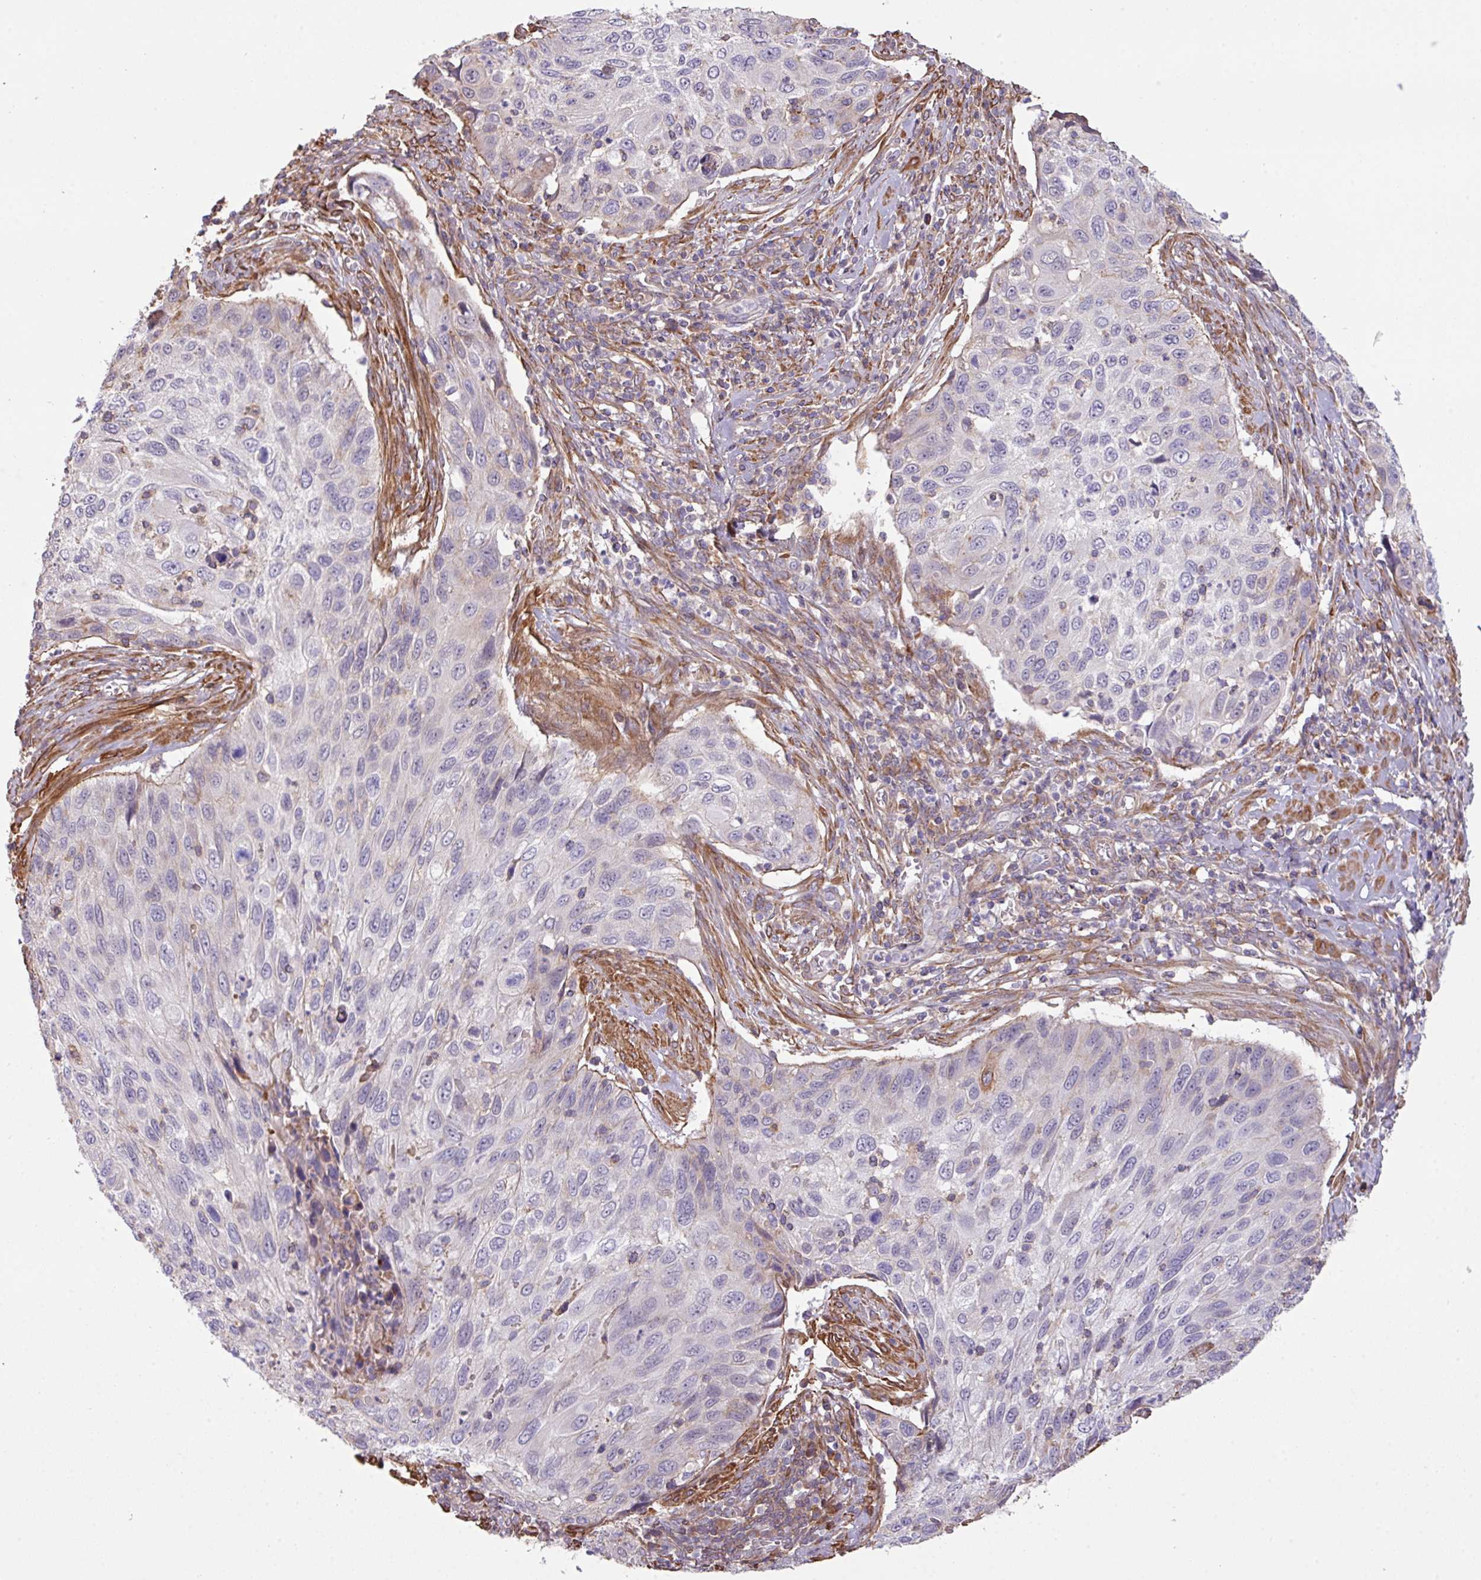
{"staining": {"intensity": "negative", "quantity": "none", "location": "none"}, "tissue": "cervical cancer", "cell_type": "Tumor cells", "image_type": "cancer", "snomed": [{"axis": "morphology", "description": "Squamous cell carcinoma, NOS"}, {"axis": "topography", "description": "Cervix"}], "caption": "This is a micrograph of IHC staining of squamous cell carcinoma (cervical), which shows no staining in tumor cells. The staining was performed using DAB (3,3'-diaminobenzidine) to visualize the protein expression in brown, while the nuclei were stained in blue with hematoxylin (Magnification: 20x).", "gene": "LRRC41", "patient": {"sex": "female", "age": 70}}